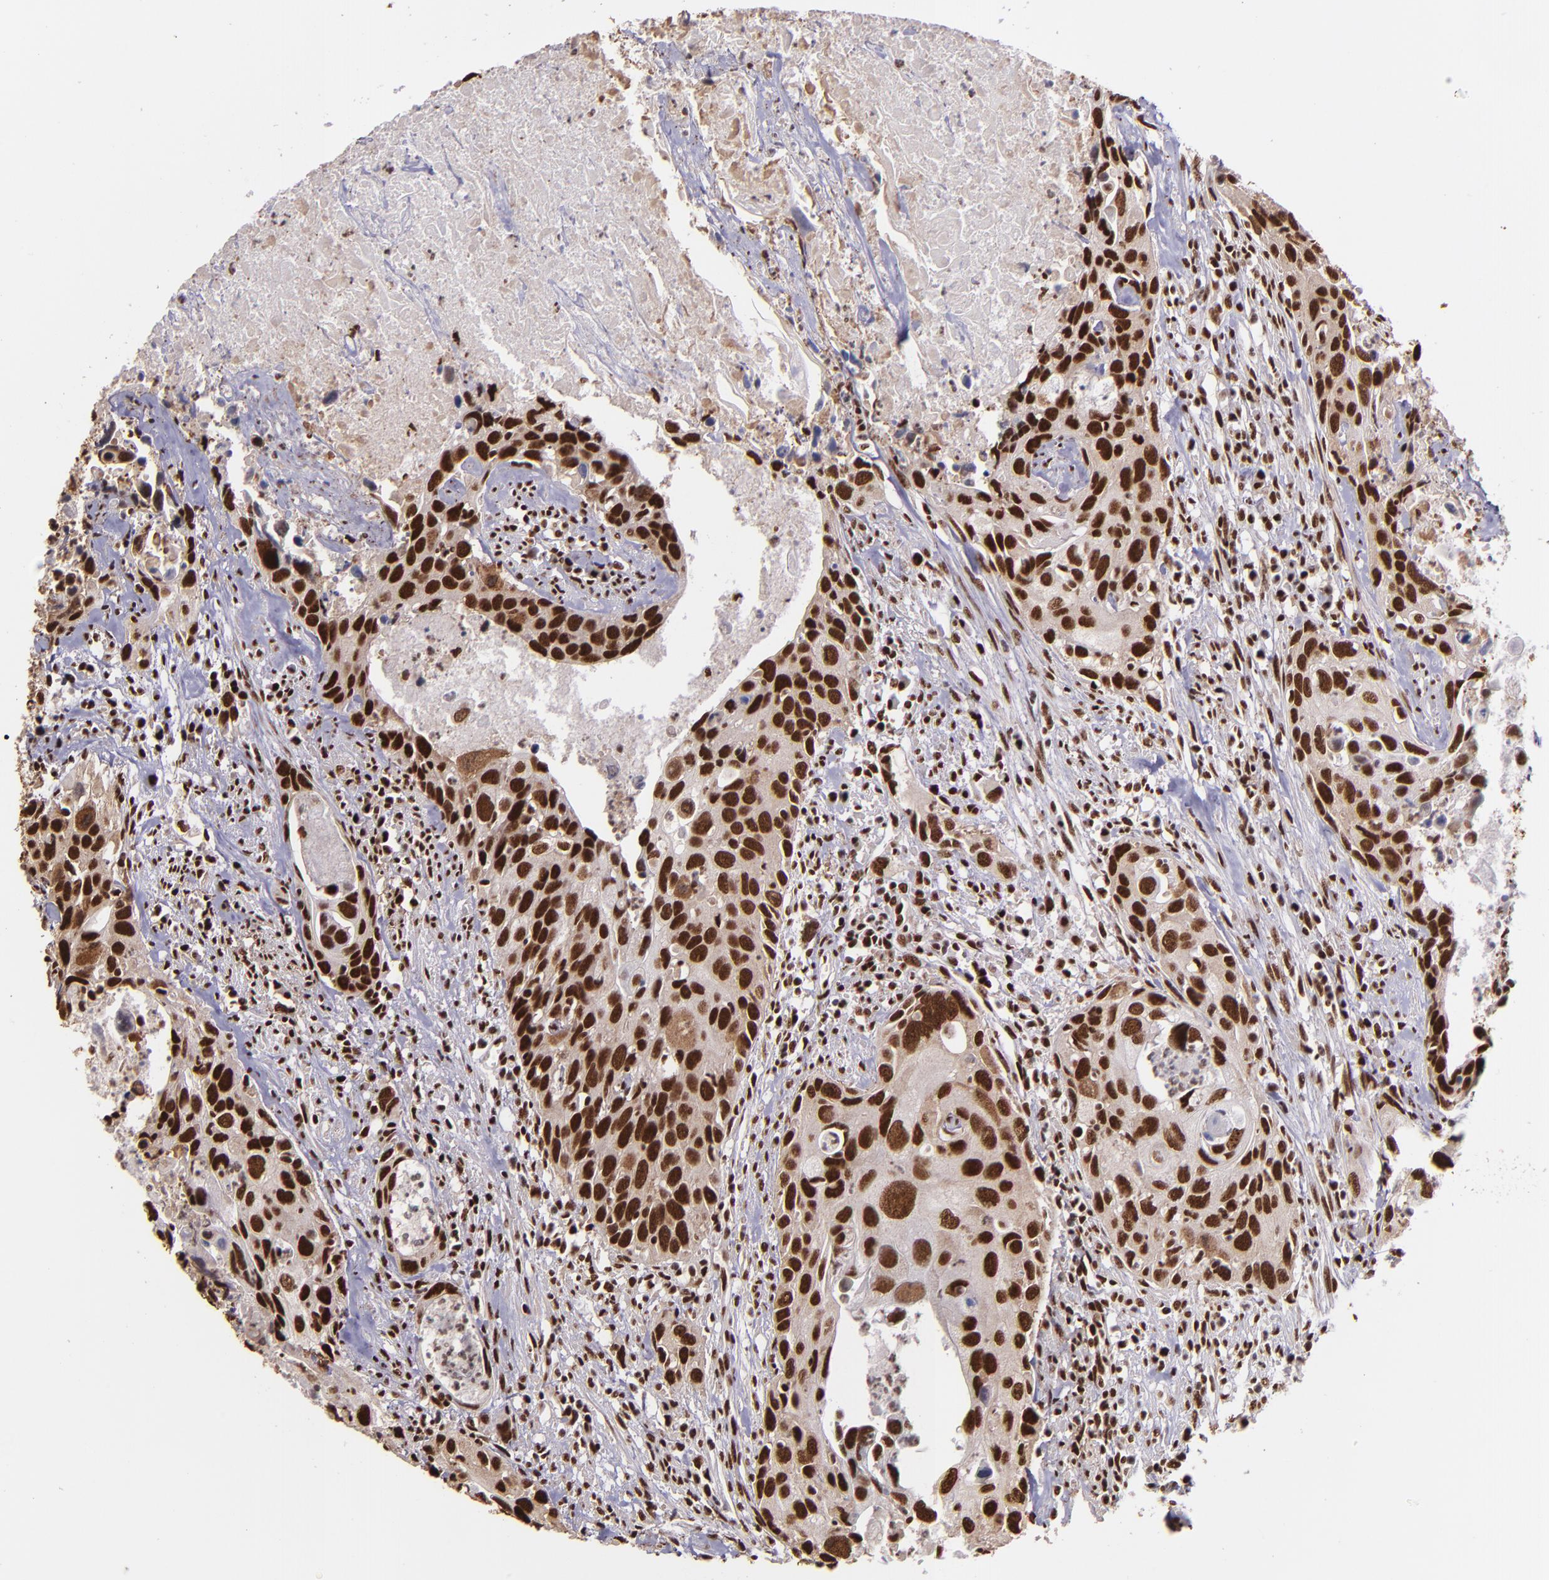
{"staining": {"intensity": "strong", "quantity": ">75%", "location": "nuclear"}, "tissue": "urothelial cancer", "cell_type": "Tumor cells", "image_type": "cancer", "snomed": [{"axis": "morphology", "description": "Urothelial carcinoma, High grade"}, {"axis": "topography", "description": "Urinary bladder"}], "caption": "The micrograph exhibits a brown stain indicating the presence of a protein in the nuclear of tumor cells in urothelial carcinoma (high-grade).", "gene": "PQBP1", "patient": {"sex": "male", "age": 71}}